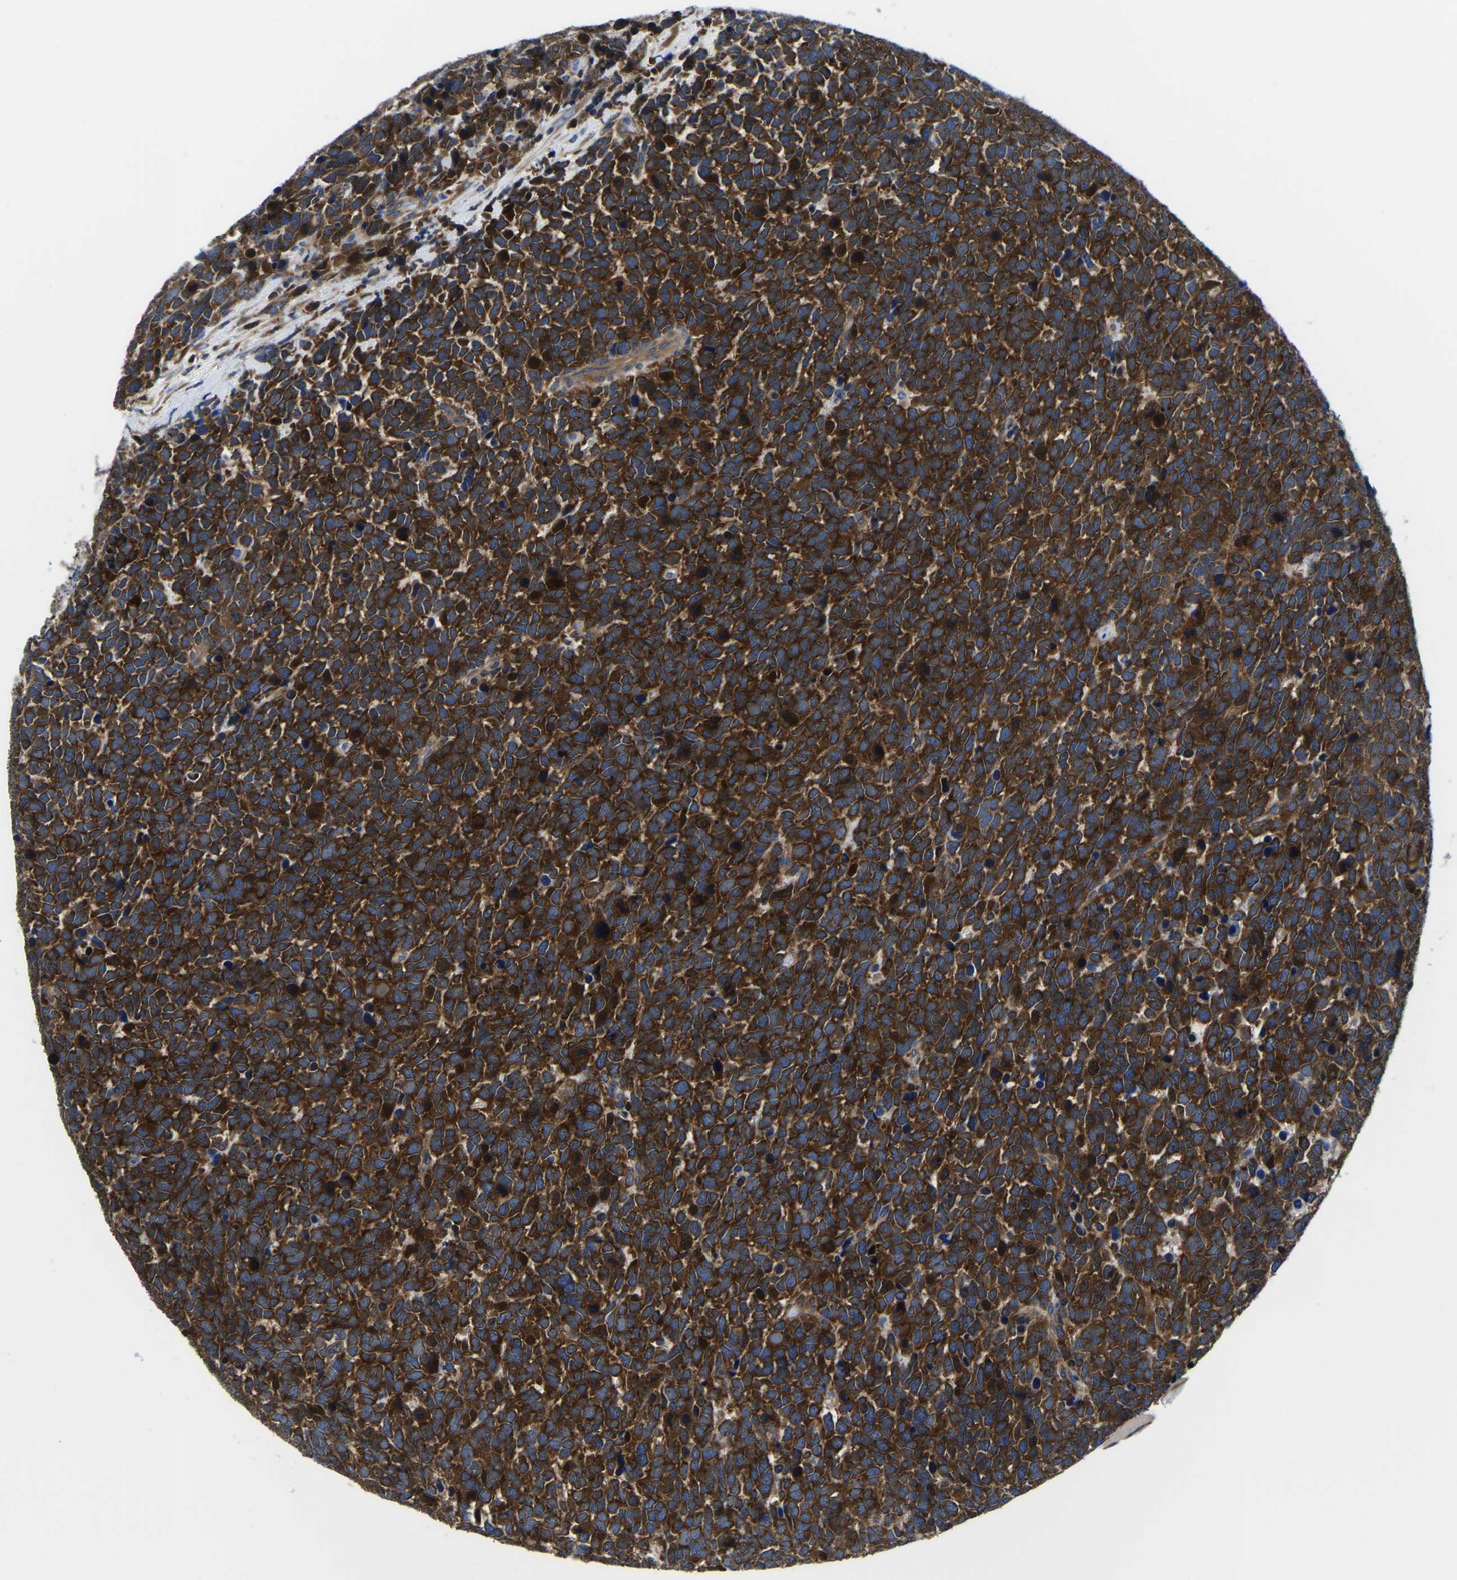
{"staining": {"intensity": "strong", "quantity": ">75%", "location": "cytoplasmic/membranous"}, "tissue": "urothelial cancer", "cell_type": "Tumor cells", "image_type": "cancer", "snomed": [{"axis": "morphology", "description": "Urothelial carcinoma, High grade"}, {"axis": "topography", "description": "Urinary bladder"}], "caption": "Human urothelial cancer stained for a protein (brown) exhibits strong cytoplasmic/membranous positive expression in approximately >75% of tumor cells.", "gene": "TFG", "patient": {"sex": "female", "age": 82}}